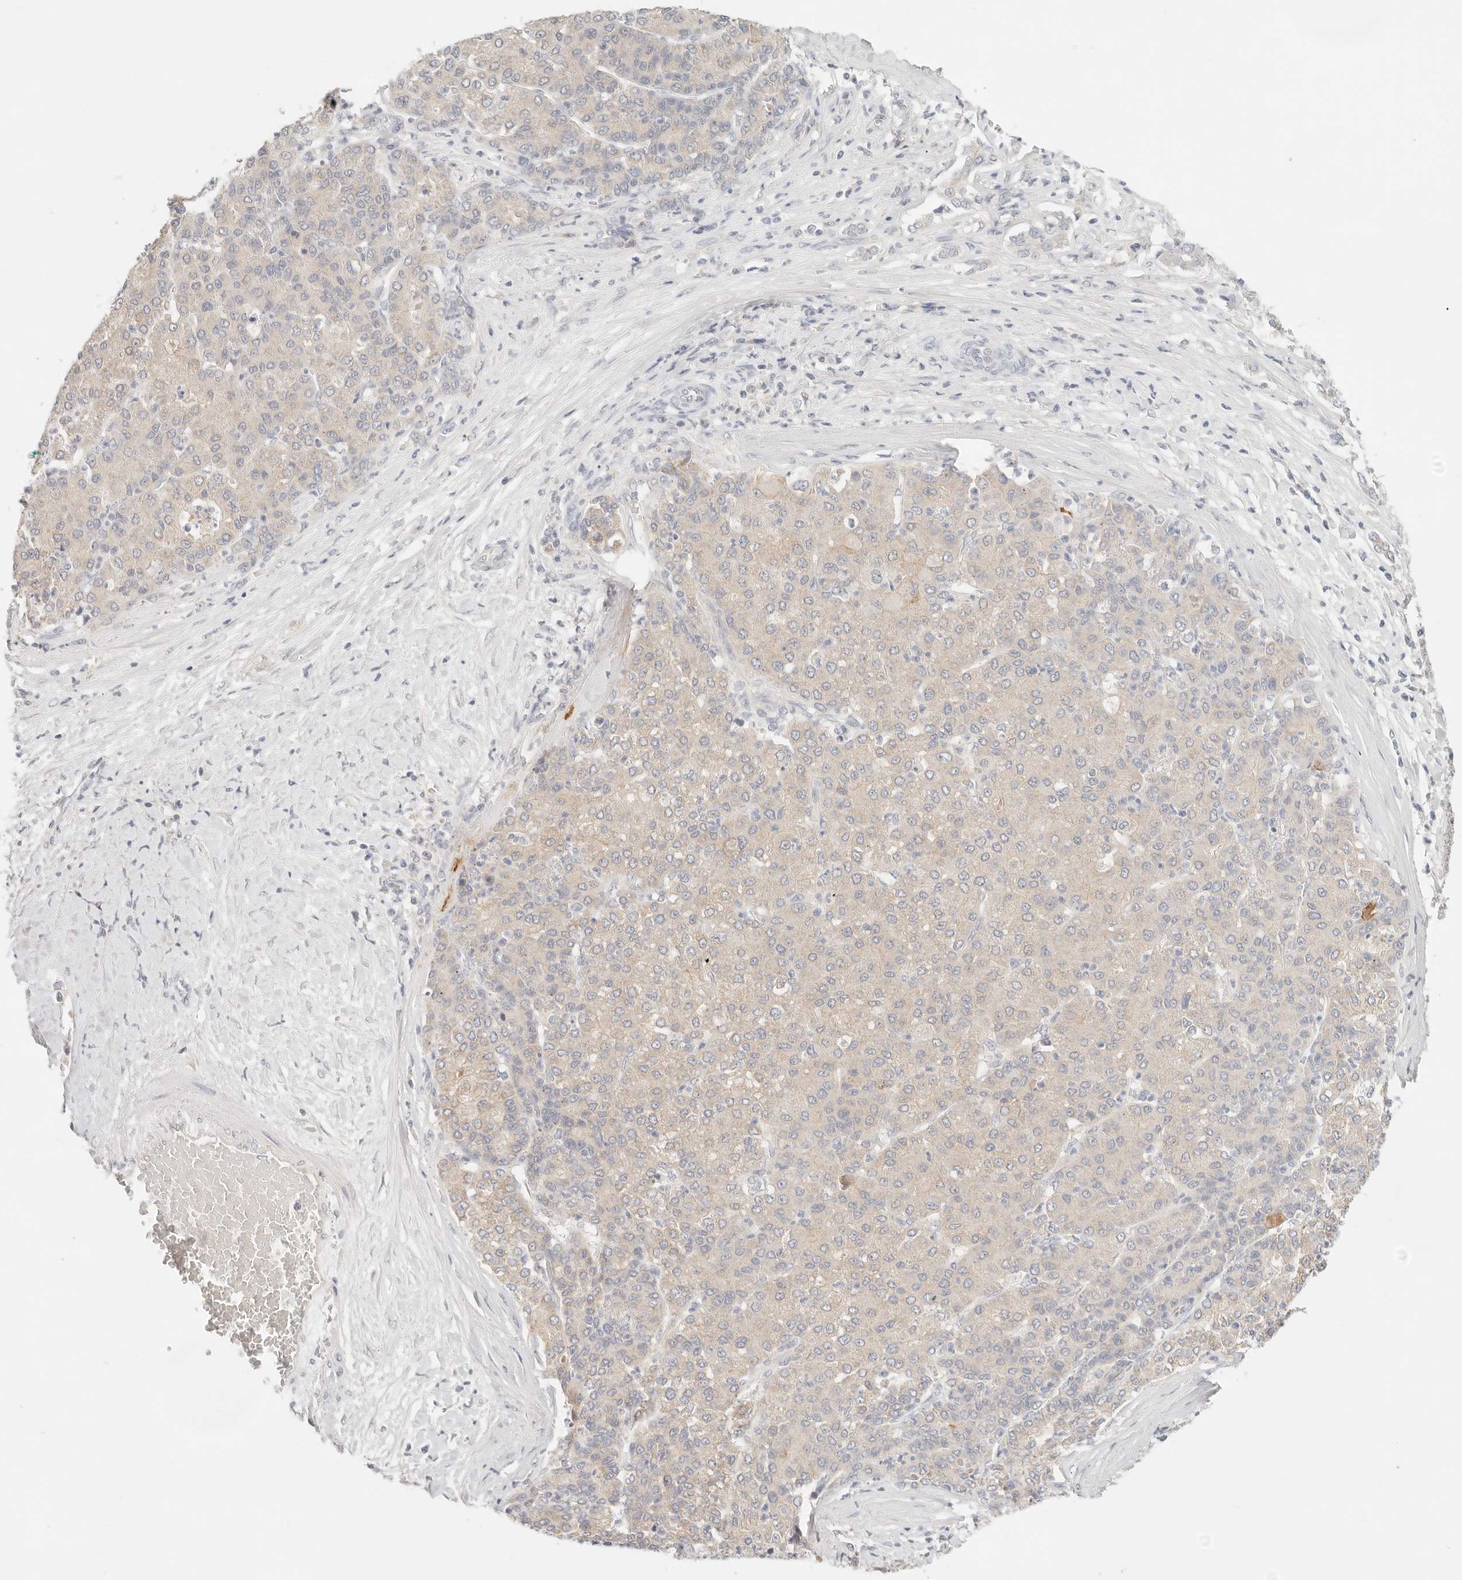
{"staining": {"intensity": "weak", "quantity": "25%-75%", "location": "cytoplasmic/membranous"}, "tissue": "liver cancer", "cell_type": "Tumor cells", "image_type": "cancer", "snomed": [{"axis": "morphology", "description": "Carcinoma, Hepatocellular, NOS"}, {"axis": "topography", "description": "Liver"}], "caption": "A high-resolution histopathology image shows immunohistochemistry (IHC) staining of liver hepatocellular carcinoma, which demonstrates weak cytoplasmic/membranous staining in approximately 25%-75% of tumor cells. (IHC, brightfield microscopy, high magnification).", "gene": "SPHK1", "patient": {"sex": "male", "age": 65}}